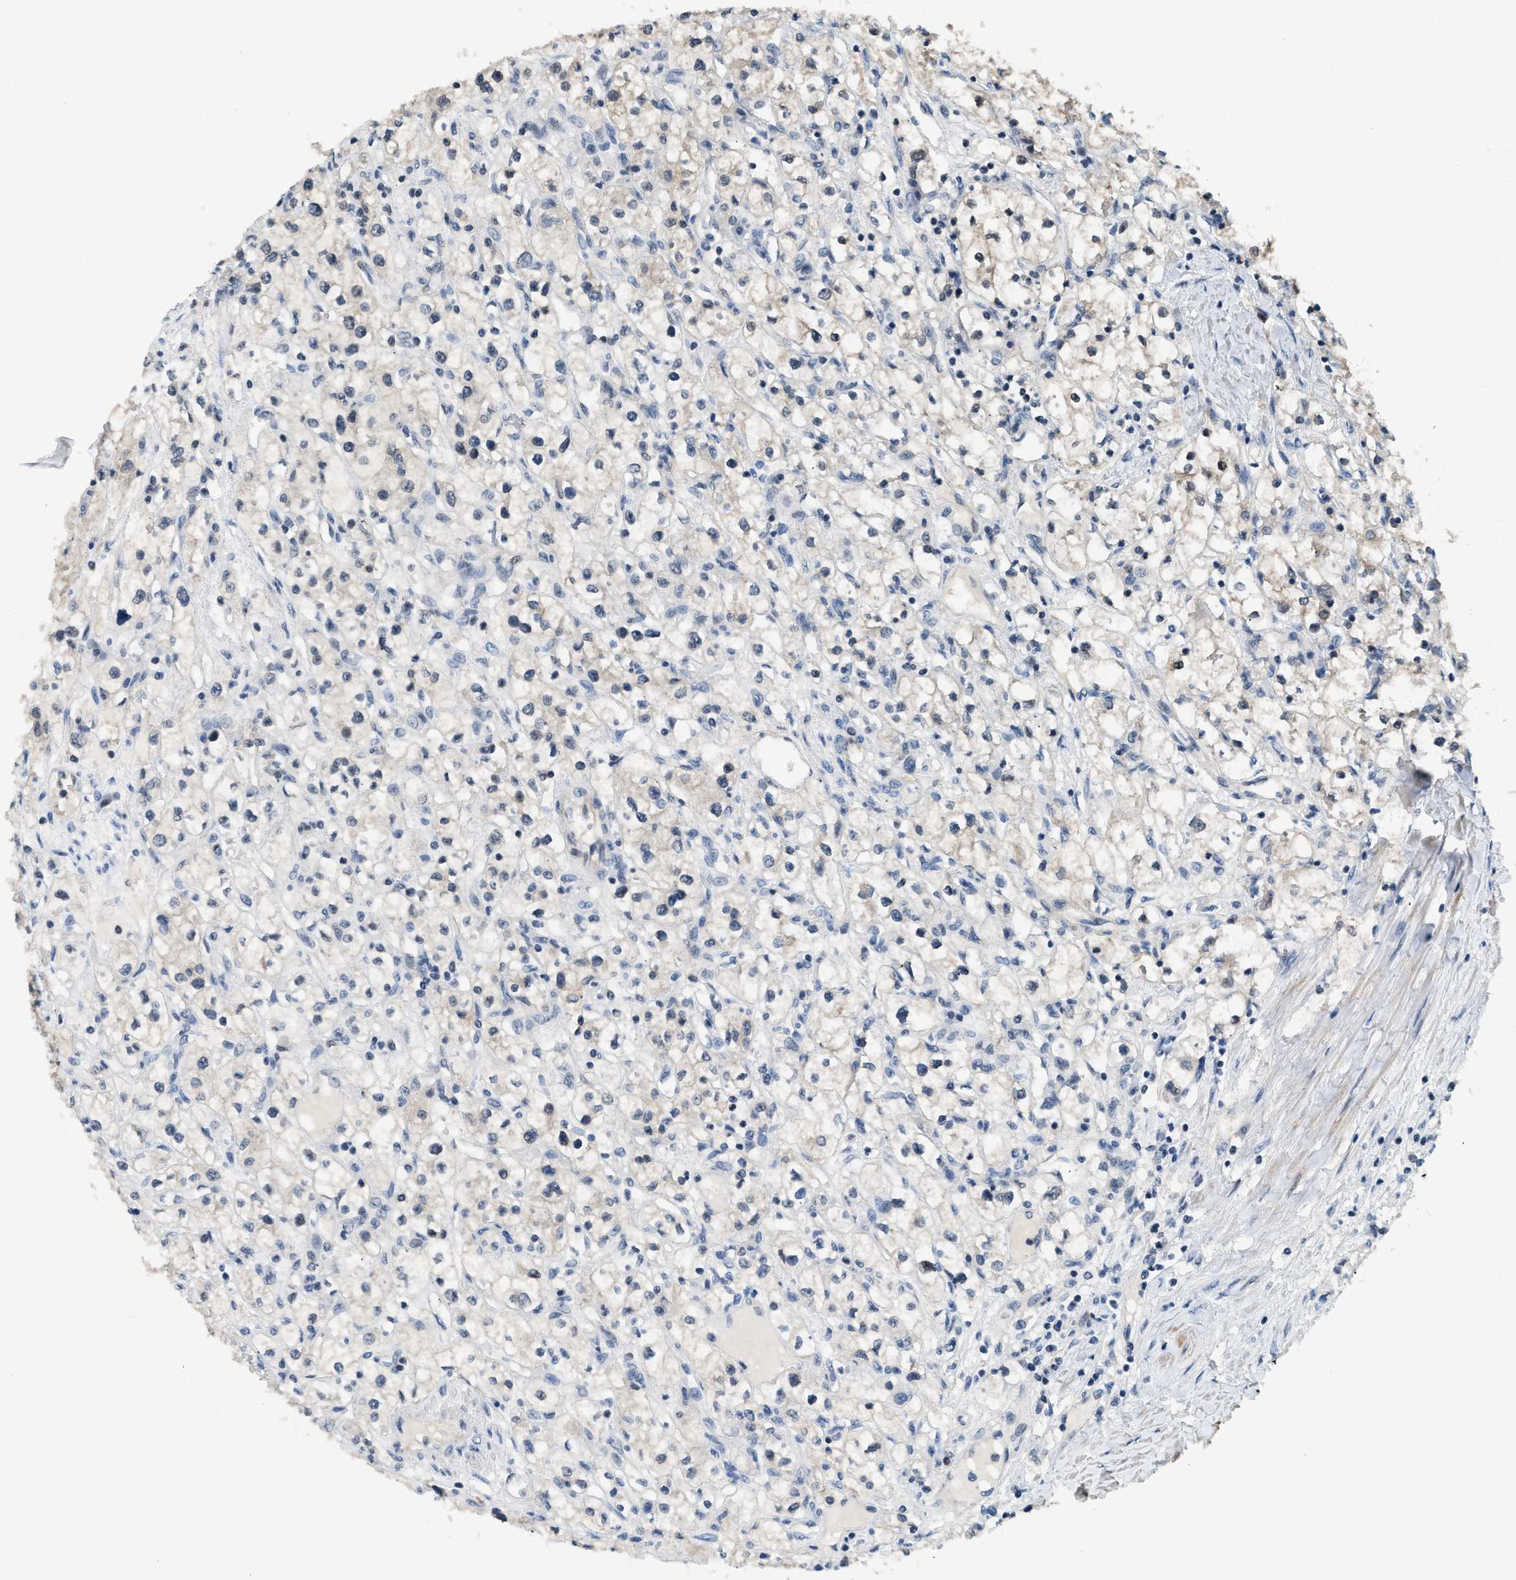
{"staining": {"intensity": "negative", "quantity": "none", "location": "none"}, "tissue": "renal cancer", "cell_type": "Tumor cells", "image_type": "cancer", "snomed": [{"axis": "morphology", "description": "Adenocarcinoma, NOS"}, {"axis": "topography", "description": "Kidney"}], "caption": "This is an IHC histopathology image of renal adenocarcinoma. There is no staining in tumor cells.", "gene": "TES", "patient": {"sex": "male", "age": 56}}